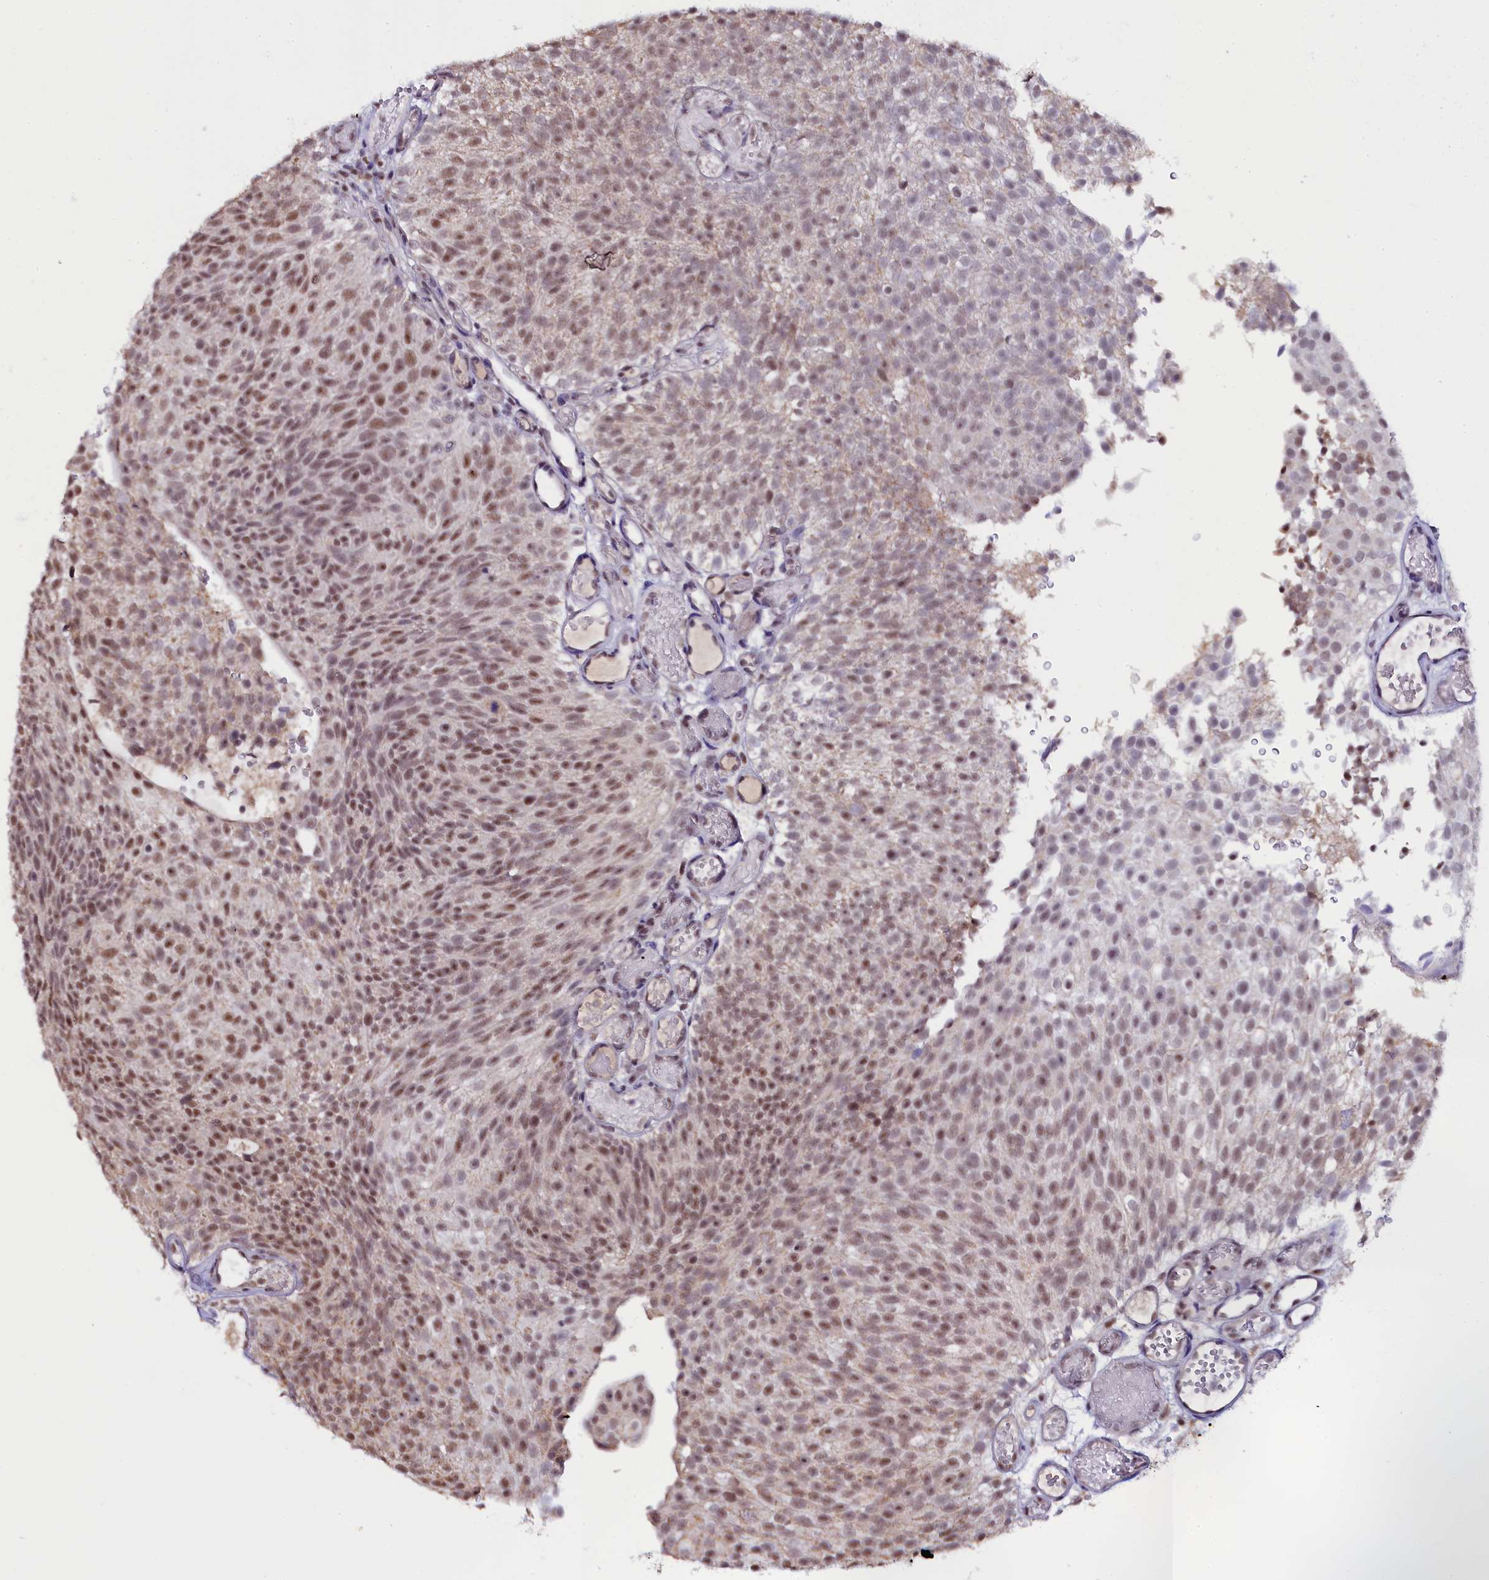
{"staining": {"intensity": "moderate", "quantity": "25%-75%", "location": "nuclear"}, "tissue": "urothelial cancer", "cell_type": "Tumor cells", "image_type": "cancer", "snomed": [{"axis": "morphology", "description": "Urothelial carcinoma, Low grade"}, {"axis": "topography", "description": "Urinary bladder"}], "caption": "Immunohistochemistry (DAB (3,3'-diaminobenzidine)) staining of human urothelial cancer reveals moderate nuclear protein expression in approximately 25%-75% of tumor cells.", "gene": "NCBP1", "patient": {"sex": "male", "age": 78}}